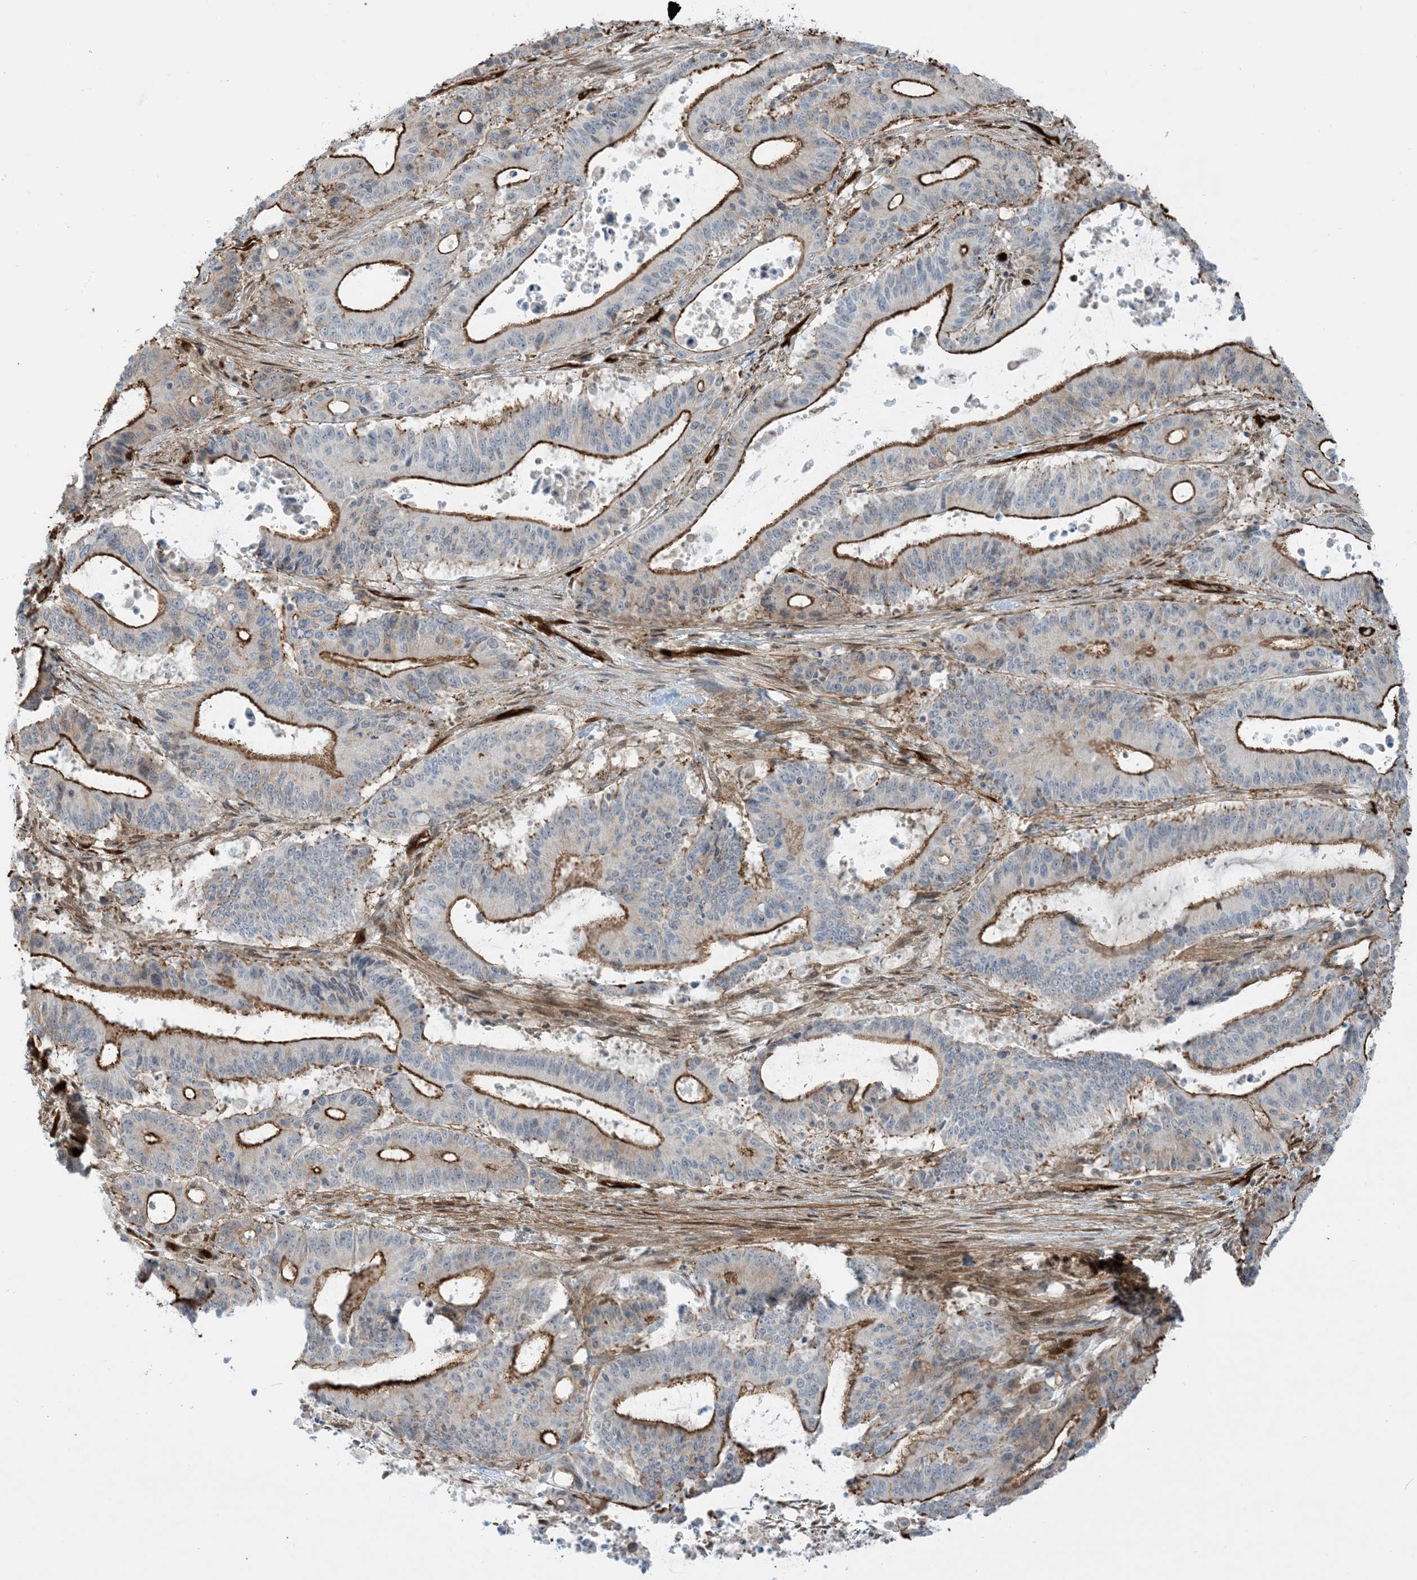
{"staining": {"intensity": "strong", "quantity": "25%-75%", "location": "cytoplasmic/membranous"}, "tissue": "liver cancer", "cell_type": "Tumor cells", "image_type": "cancer", "snomed": [{"axis": "morphology", "description": "Normal tissue, NOS"}, {"axis": "morphology", "description": "Cholangiocarcinoma"}, {"axis": "topography", "description": "Liver"}, {"axis": "topography", "description": "Peripheral nerve tissue"}], "caption": "Protein staining shows strong cytoplasmic/membranous positivity in about 25%-75% of tumor cells in liver cholangiocarcinoma.", "gene": "PPM1F", "patient": {"sex": "female", "age": 73}}